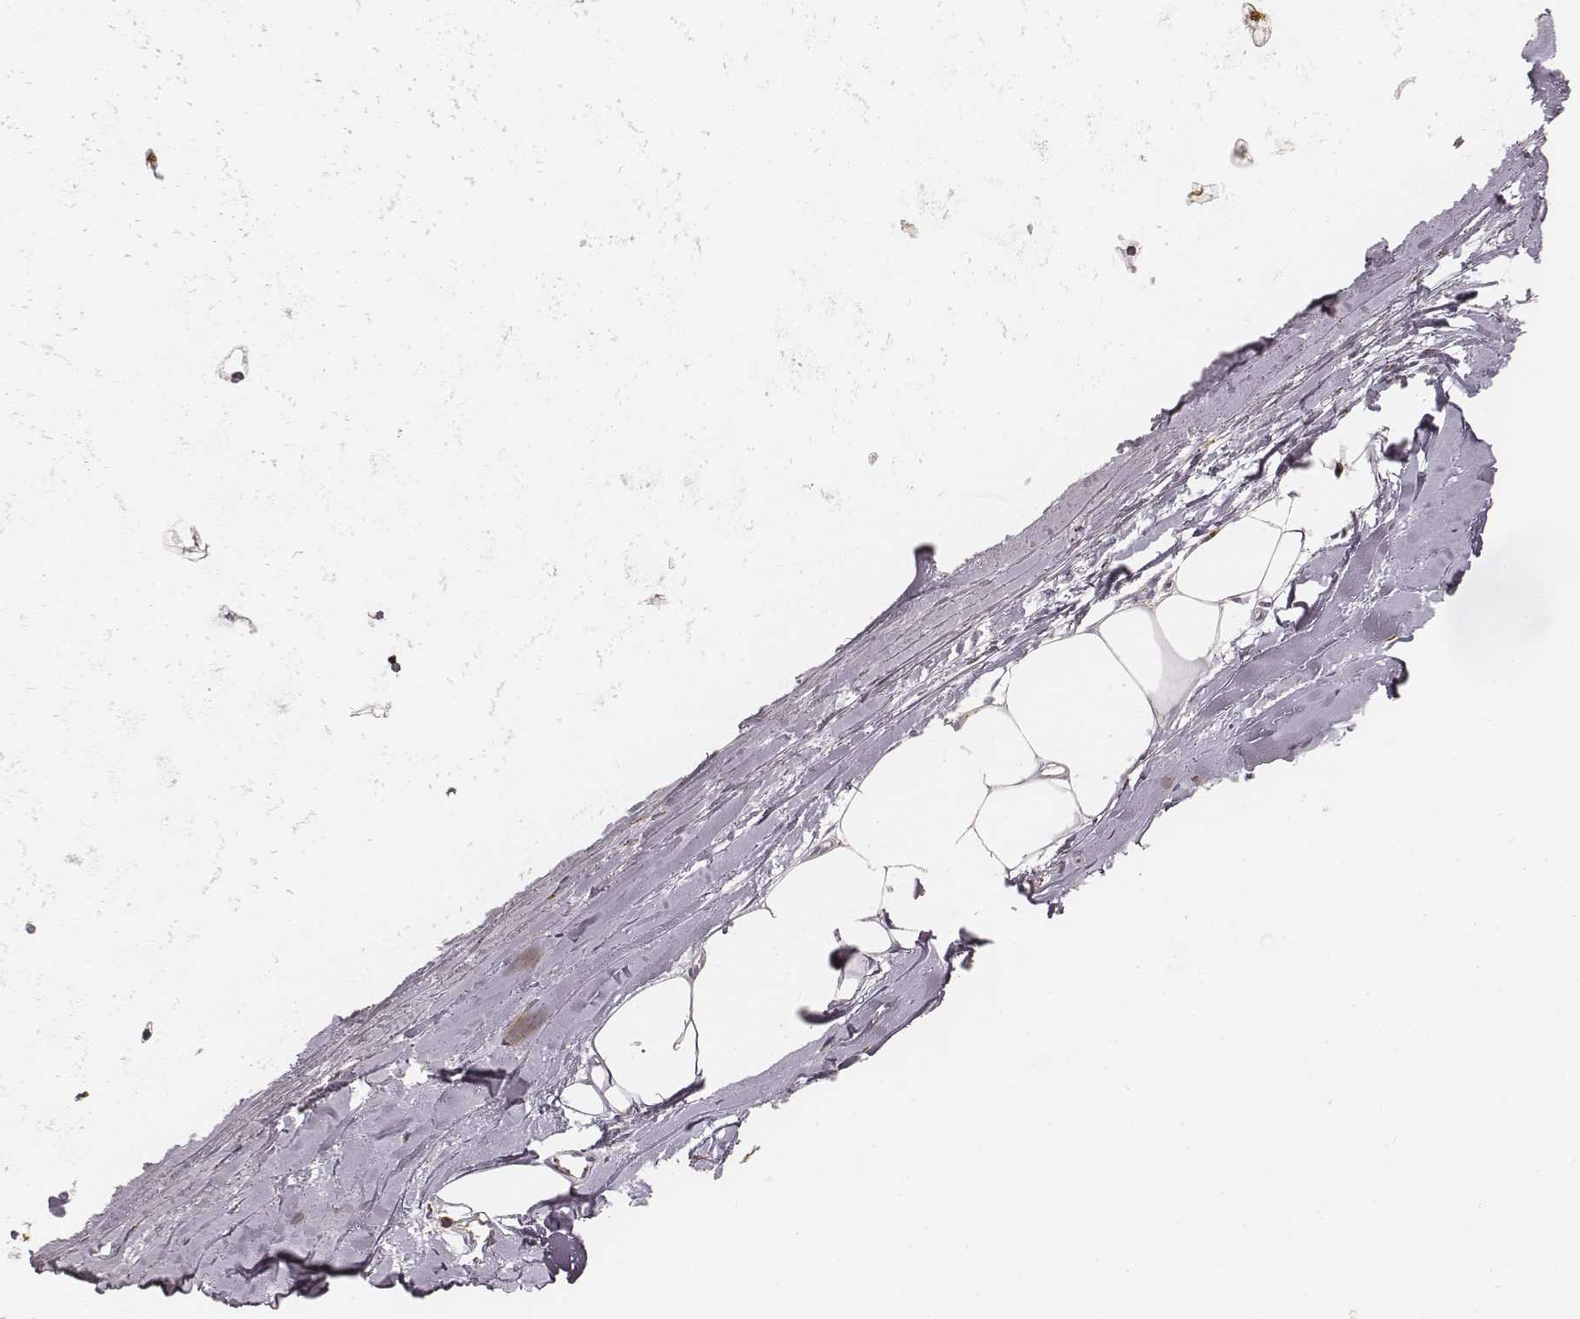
{"staining": {"intensity": "weak", "quantity": "<25%", "location": "cytoplasmic/membranous"}, "tissue": "adipose tissue", "cell_type": "Adipocytes", "image_type": "normal", "snomed": [{"axis": "morphology", "description": "Normal tissue, NOS"}, {"axis": "topography", "description": "Lymph node"}, {"axis": "topography", "description": "Bronchus"}], "caption": "Immunohistochemistry (IHC) of benign adipose tissue demonstrates no expression in adipocytes. (Stains: DAB (3,3'-diaminobenzidine) immunohistochemistry (IHC) with hematoxylin counter stain, Microscopy: brightfield microscopy at high magnification).", "gene": "GORASP2", "patient": {"sex": "female", "age": 70}}